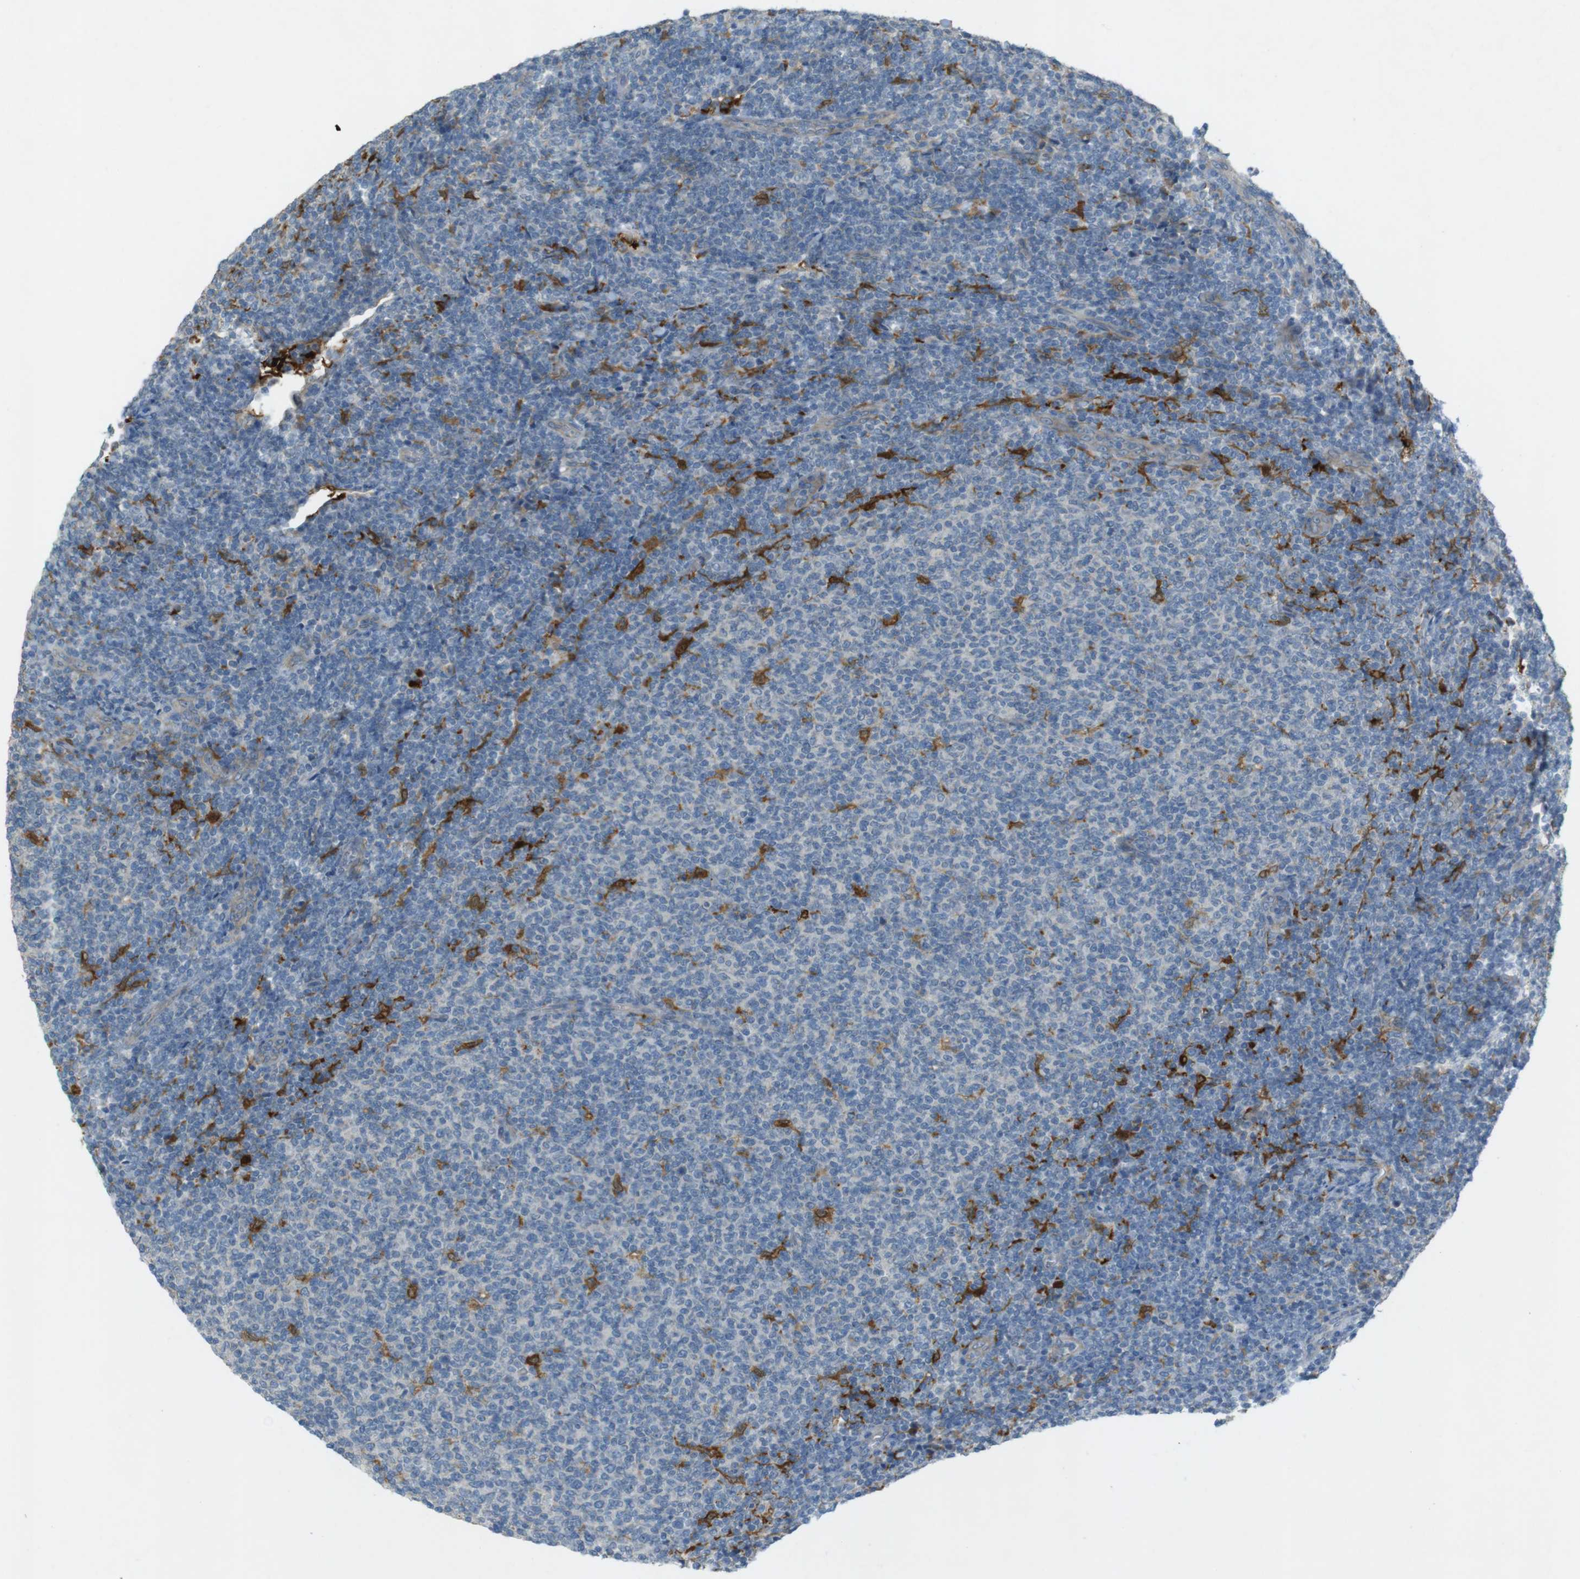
{"staining": {"intensity": "negative", "quantity": "none", "location": "none"}, "tissue": "lymphoma", "cell_type": "Tumor cells", "image_type": "cancer", "snomed": [{"axis": "morphology", "description": "Malignant lymphoma, non-Hodgkin's type, Low grade"}, {"axis": "topography", "description": "Lymph node"}], "caption": "Immunohistochemical staining of human malignant lymphoma, non-Hodgkin's type (low-grade) reveals no significant staining in tumor cells.", "gene": "TMEM41B", "patient": {"sex": "male", "age": 66}}